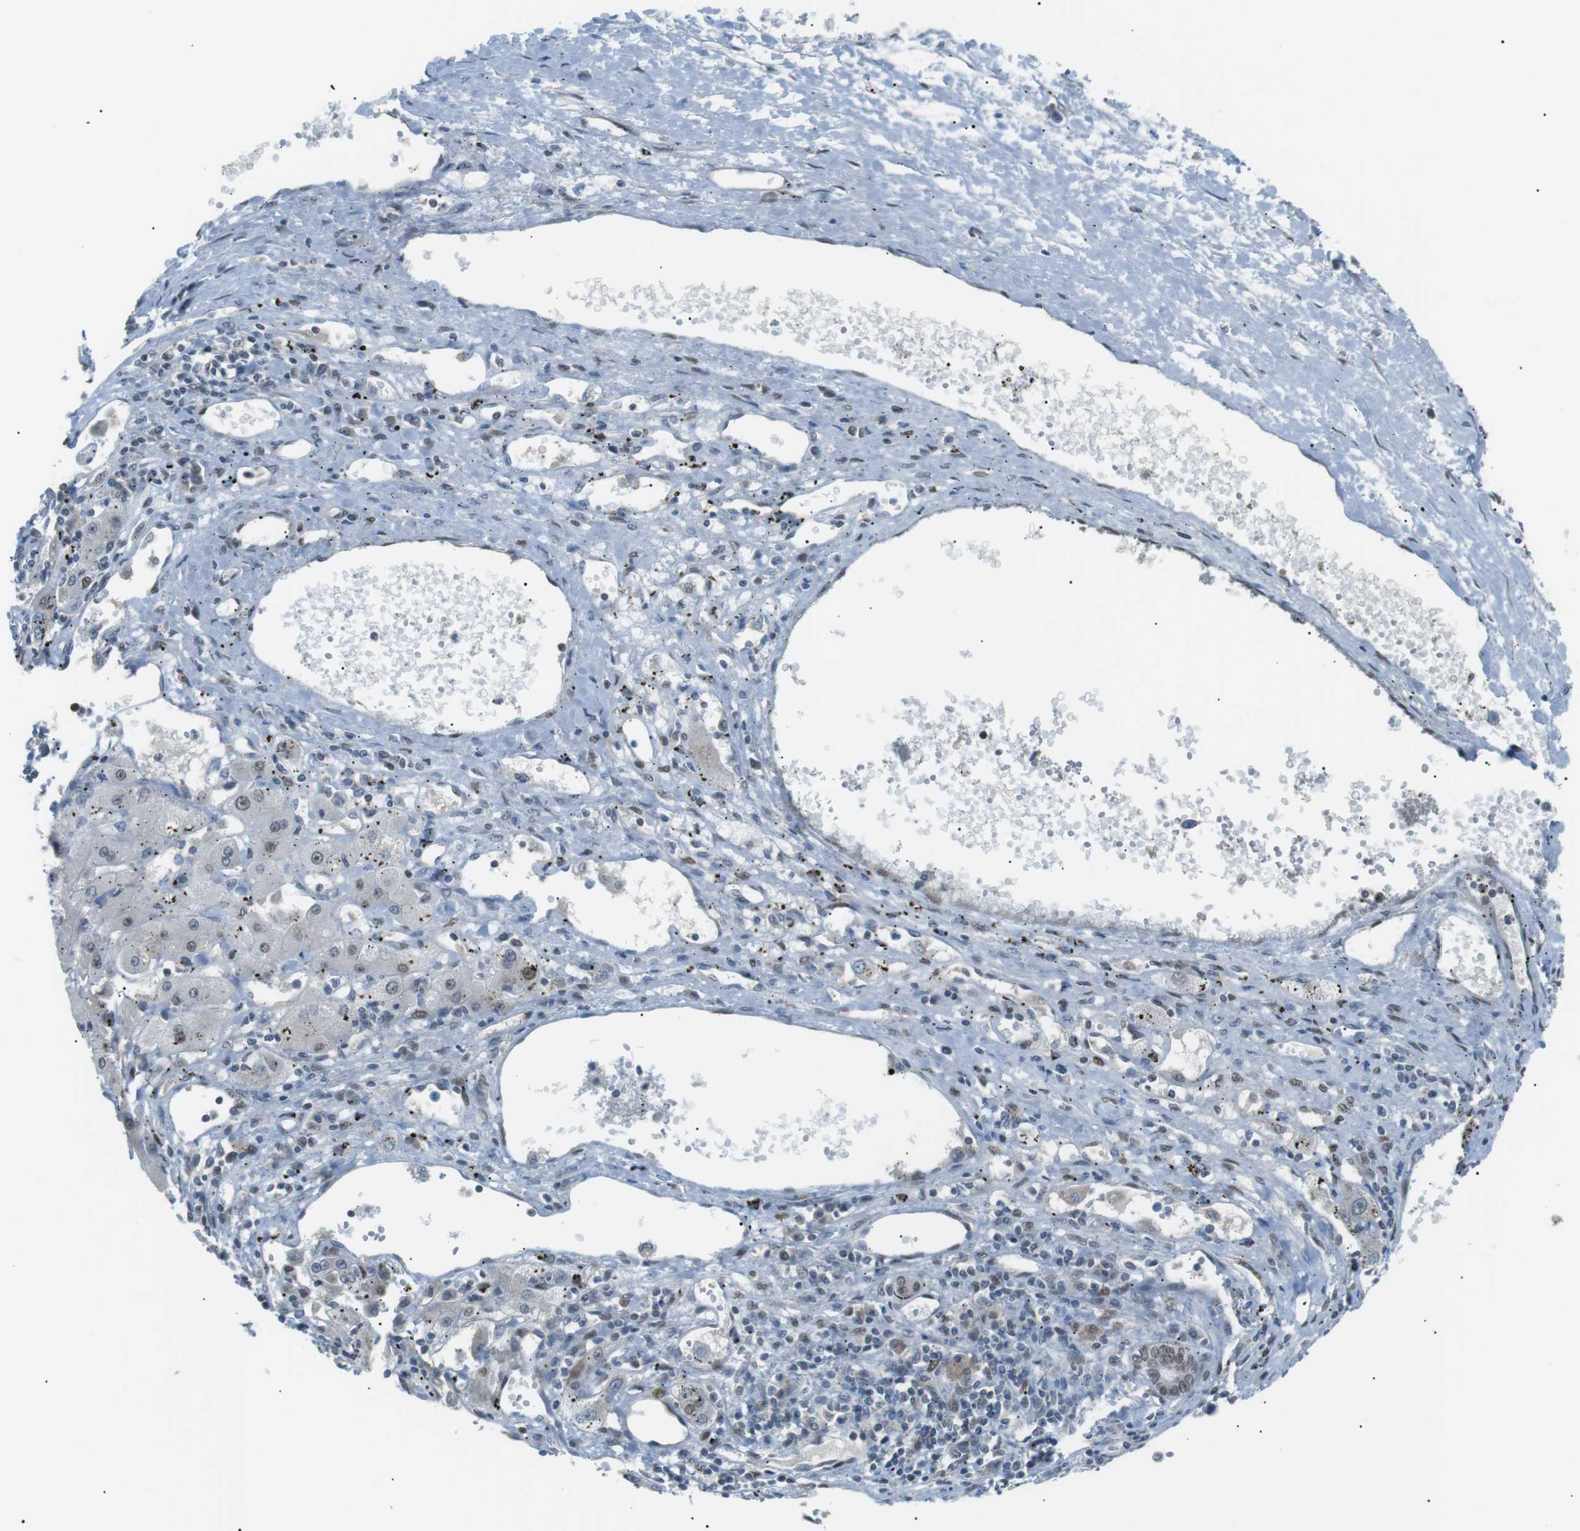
{"staining": {"intensity": "weak", "quantity": "<25%", "location": "nuclear"}, "tissue": "liver cancer", "cell_type": "Tumor cells", "image_type": "cancer", "snomed": [{"axis": "morphology", "description": "Carcinoma, Hepatocellular, NOS"}, {"axis": "topography", "description": "Liver"}], "caption": "An immunohistochemistry (IHC) micrograph of liver cancer is shown. There is no staining in tumor cells of liver cancer.", "gene": "SRPK2", "patient": {"sex": "male", "age": 72}}